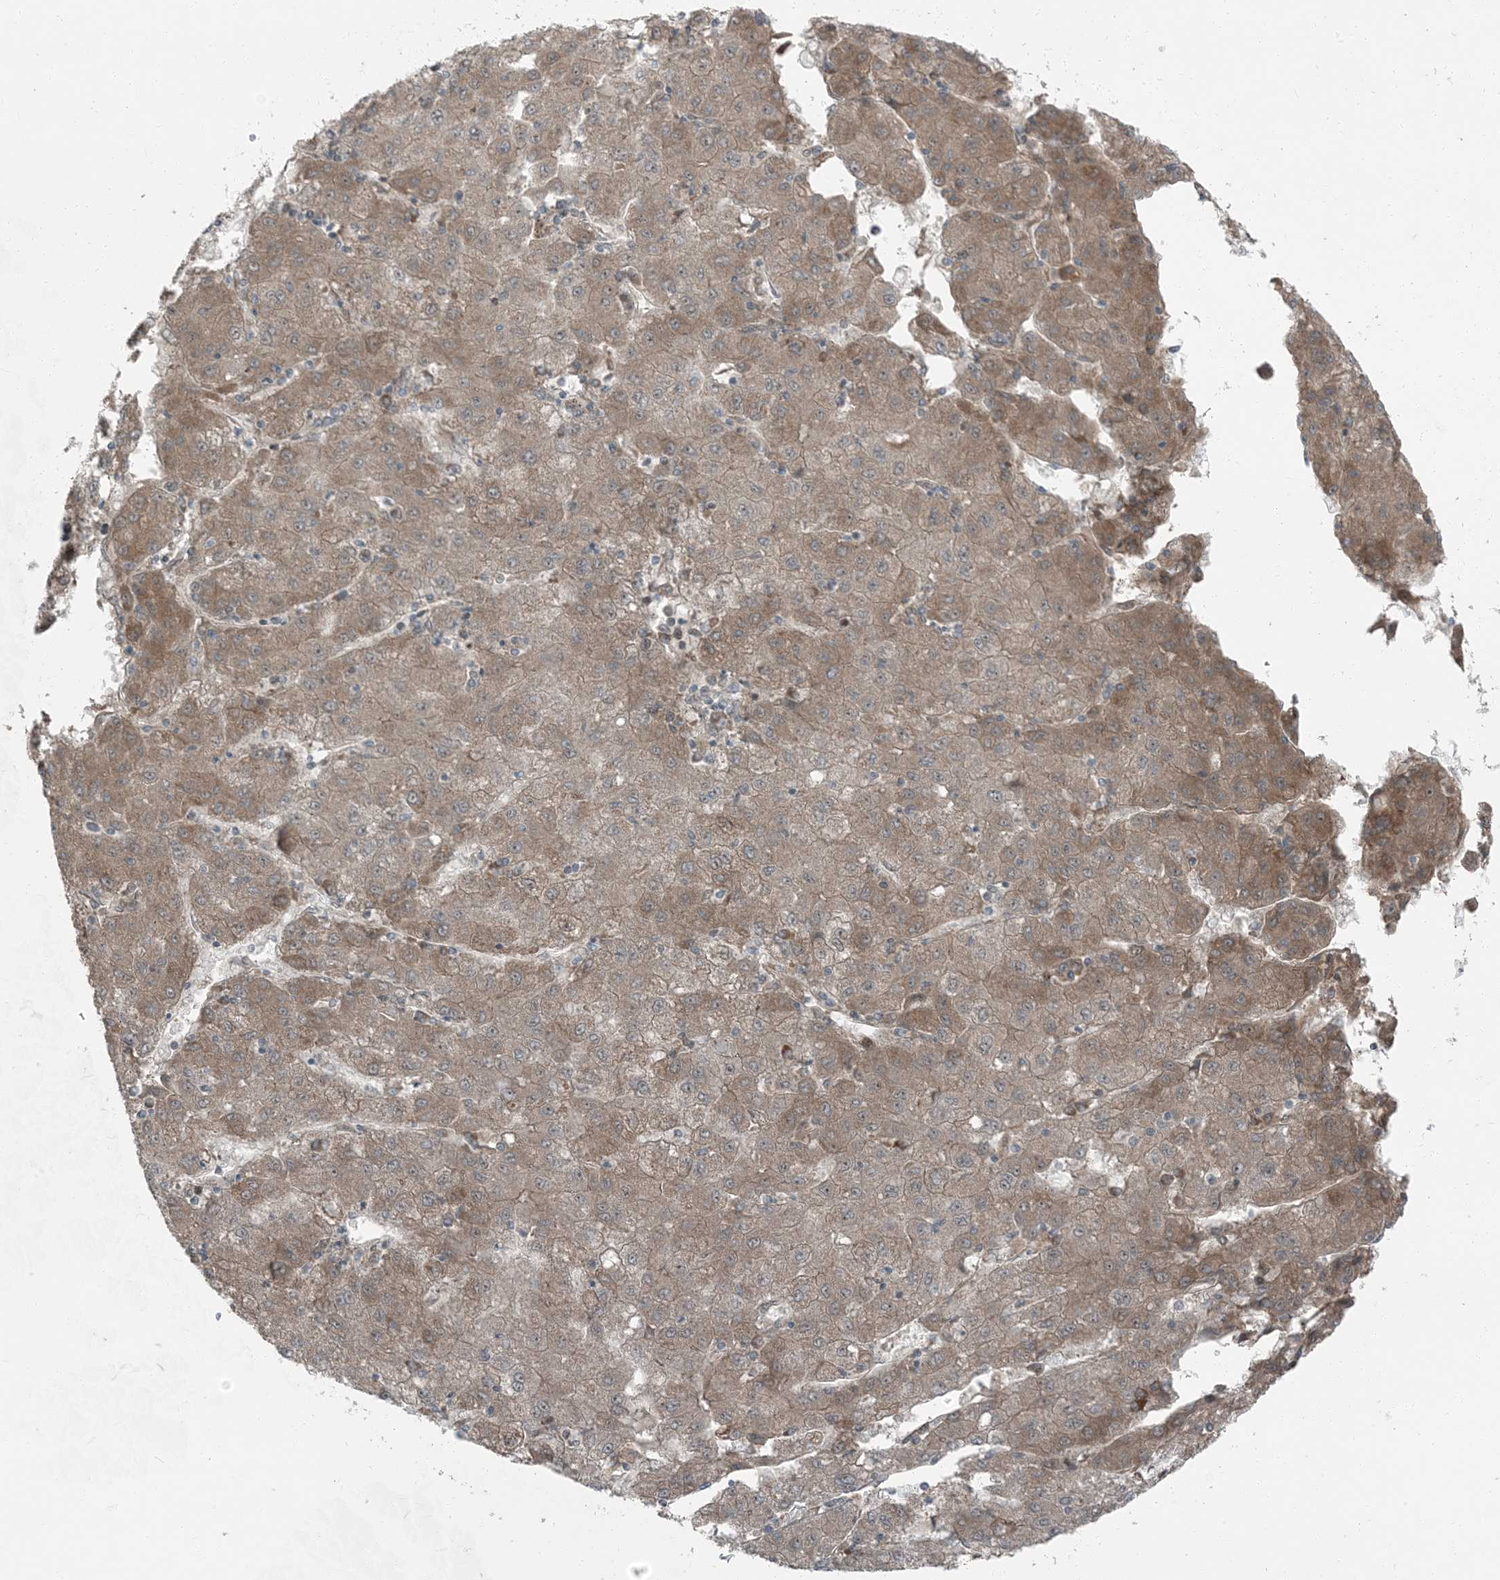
{"staining": {"intensity": "weak", "quantity": ">75%", "location": "cytoplasmic/membranous"}, "tissue": "liver cancer", "cell_type": "Tumor cells", "image_type": "cancer", "snomed": [{"axis": "morphology", "description": "Carcinoma, Hepatocellular, NOS"}, {"axis": "topography", "description": "Liver"}], "caption": "DAB immunohistochemical staining of human hepatocellular carcinoma (liver) displays weak cytoplasmic/membranous protein staining in approximately >75% of tumor cells. (Brightfield microscopy of DAB IHC at high magnification).", "gene": "RAB3GAP1", "patient": {"sex": "male", "age": 72}}